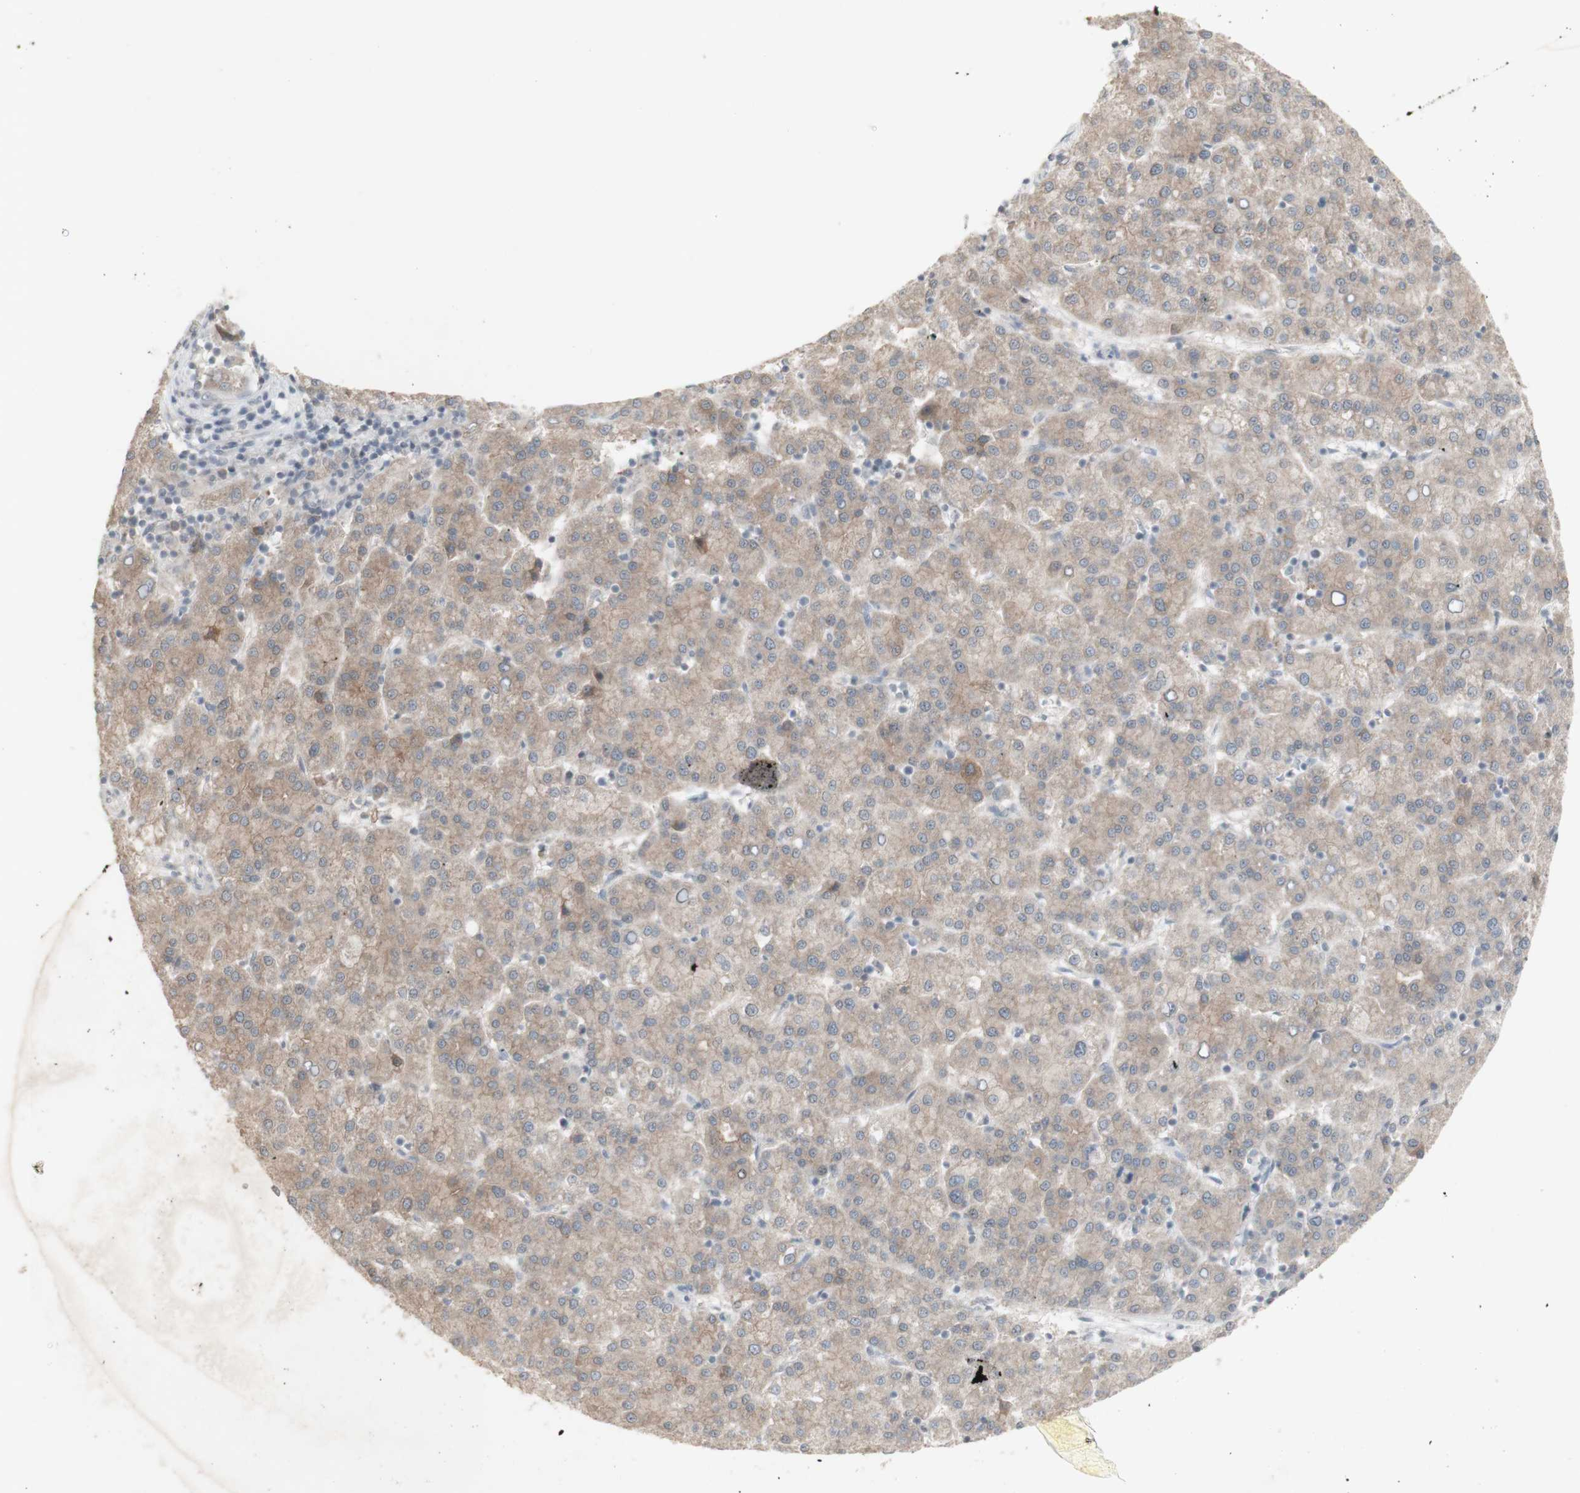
{"staining": {"intensity": "weak", "quantity": ">75%", "location": "cytoplasmic/membranous"}, "tissue": "liver cancer", "cell_type": "Tumor cells", "image_type": "cancer", "snomed": [{"axis": "morphology", "description": "Carcinoma, Hepatocellular, NOS"}, {"axis": "topography", "description": "Liver"}], "caption": "Liver cancer (hepatocellular carcinoma) tissue demonstrates weak cytoplasmic/membranous expression in approximately >75% of tumor cells", "gene": "C1orf116", "patient": {"sex": "female", "age": 58}}